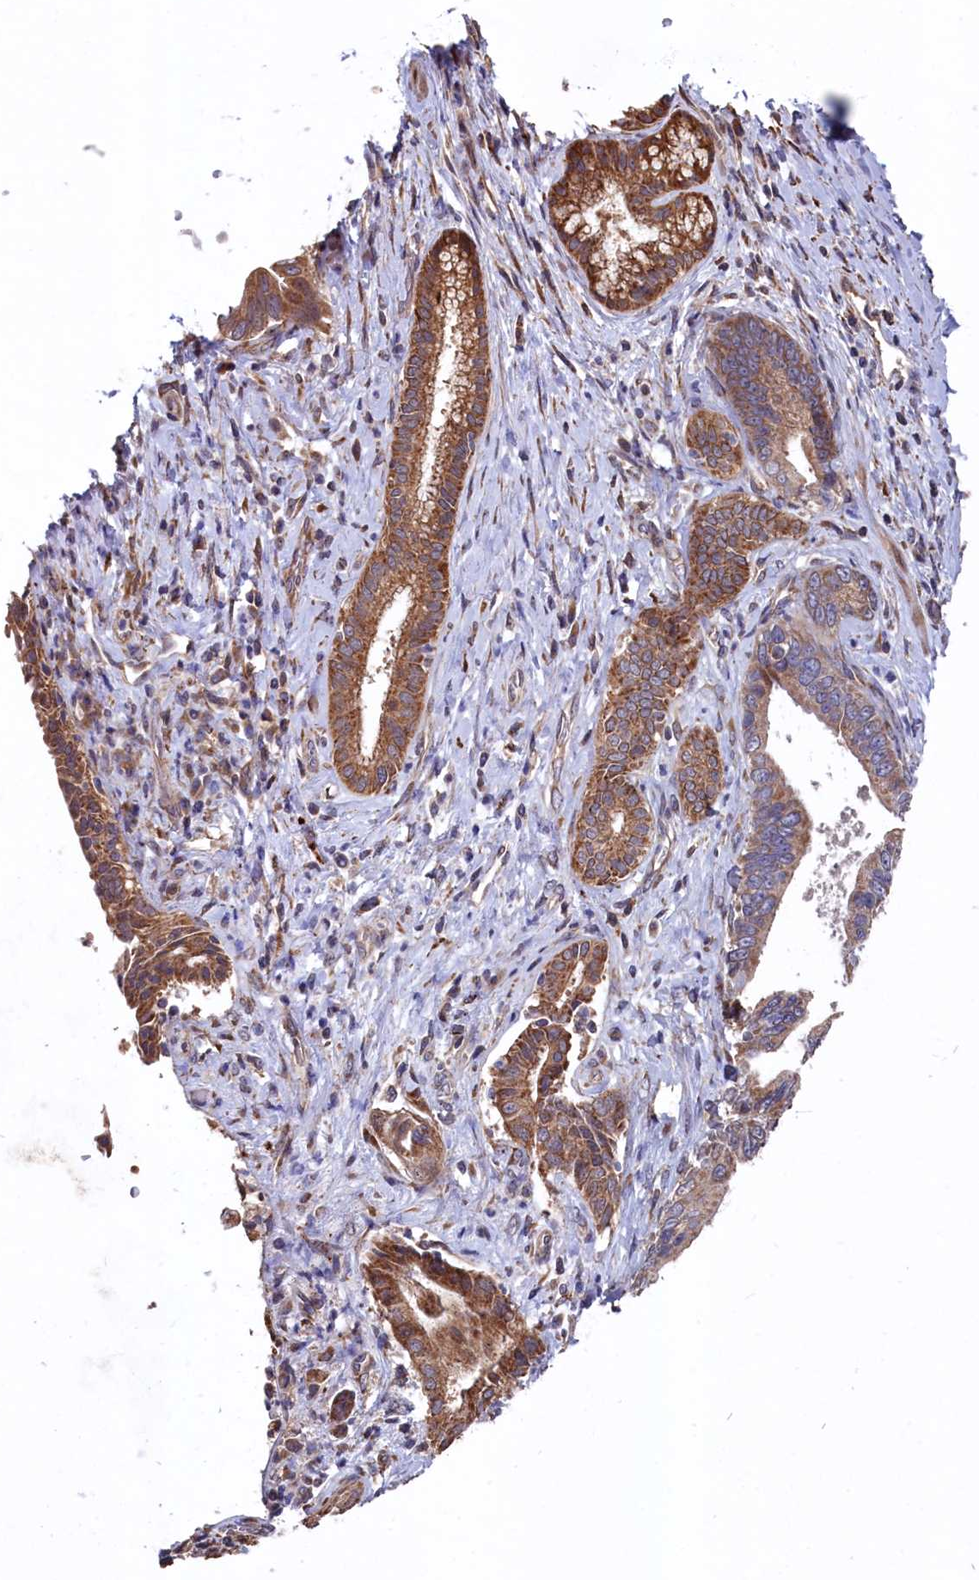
{"staining": {"intensity": "moderate", "quantity": ">75%", "location": "cytoplasmic/membranous"}, "tissue": "pancreatic cancer", "cell_type": "Tumor cells", "image_type": "cancer", "snomed": [{"axis": "morphology", "description": "Adenocarcinoma, NOS"}, {"axis": "topography", "description": "Pancreas"}], "caption": "IHC photomicrograph of pancreatic cancer (adenocarcinoma) stained for a protein (brown), which exhibits medium levels of moderate cytoplasmic/membranous staining in approximately >75% of tumor cells.", "gene": "SLC12A4", "patient": {"sex": "female", "age": 55}}